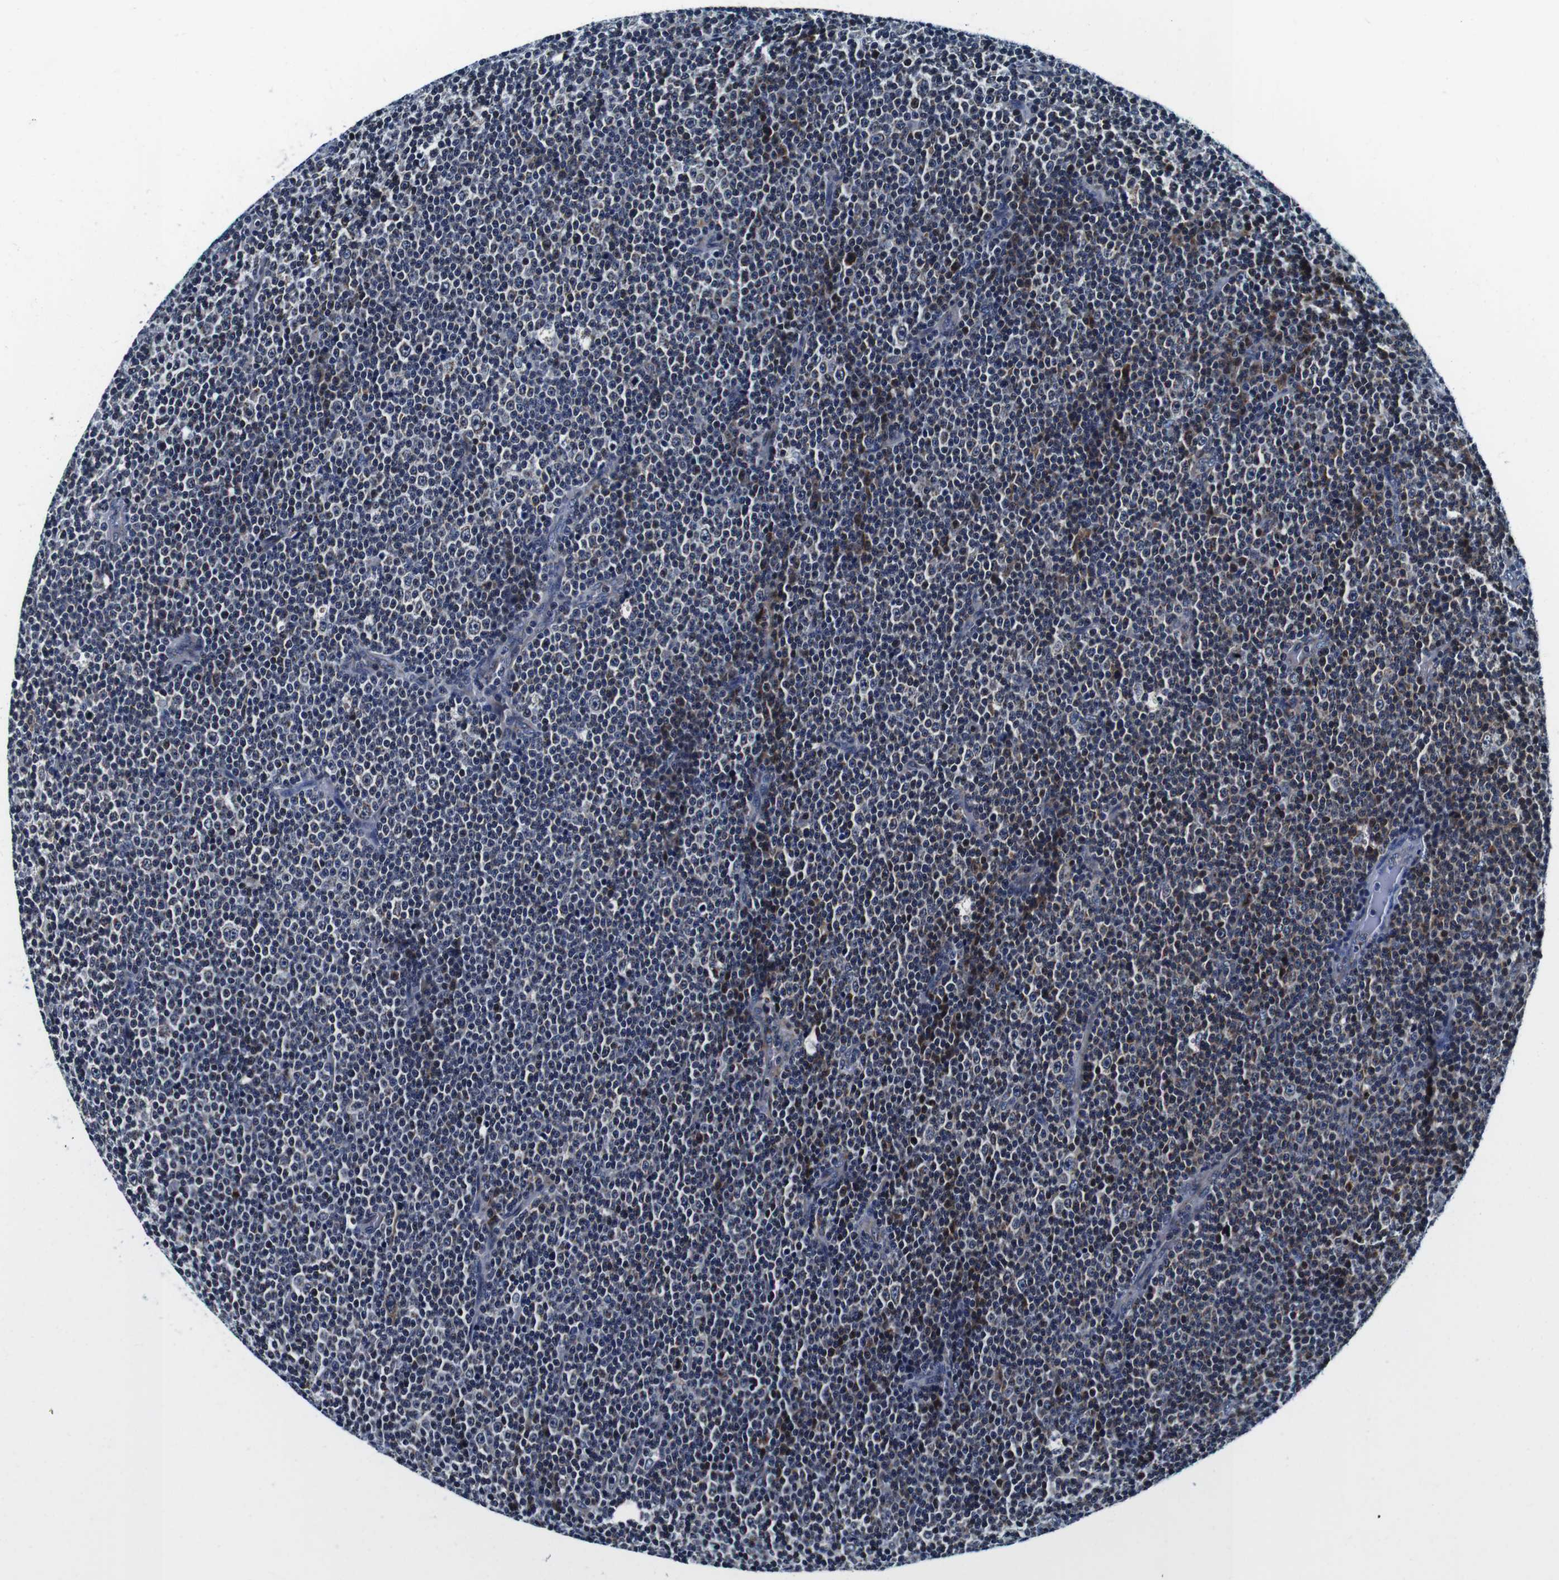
{"staining": {"intensity": "weak", "quantity": "<25%", "location": "cytoplasmic/membranous"}, "tissue": "lymphoma", "cell_type": "Tumor cells", "image_type": "cancer", "snomed": [{"axis": "morphology", "description": "Malignant lymphoma, non-Hodgkin's type, Low grade"}, {"axis": "topography", "description": "Lymph node"}], "caption": "Immunohistochemistry photomicrograph of low-grade malignant lymphoma, non-Hodgkin's type stained for a protein (brown), which displays no positivity in tumor cells.", "gene": "FAR2", "patient": {"sex": "female", "age": 67}}